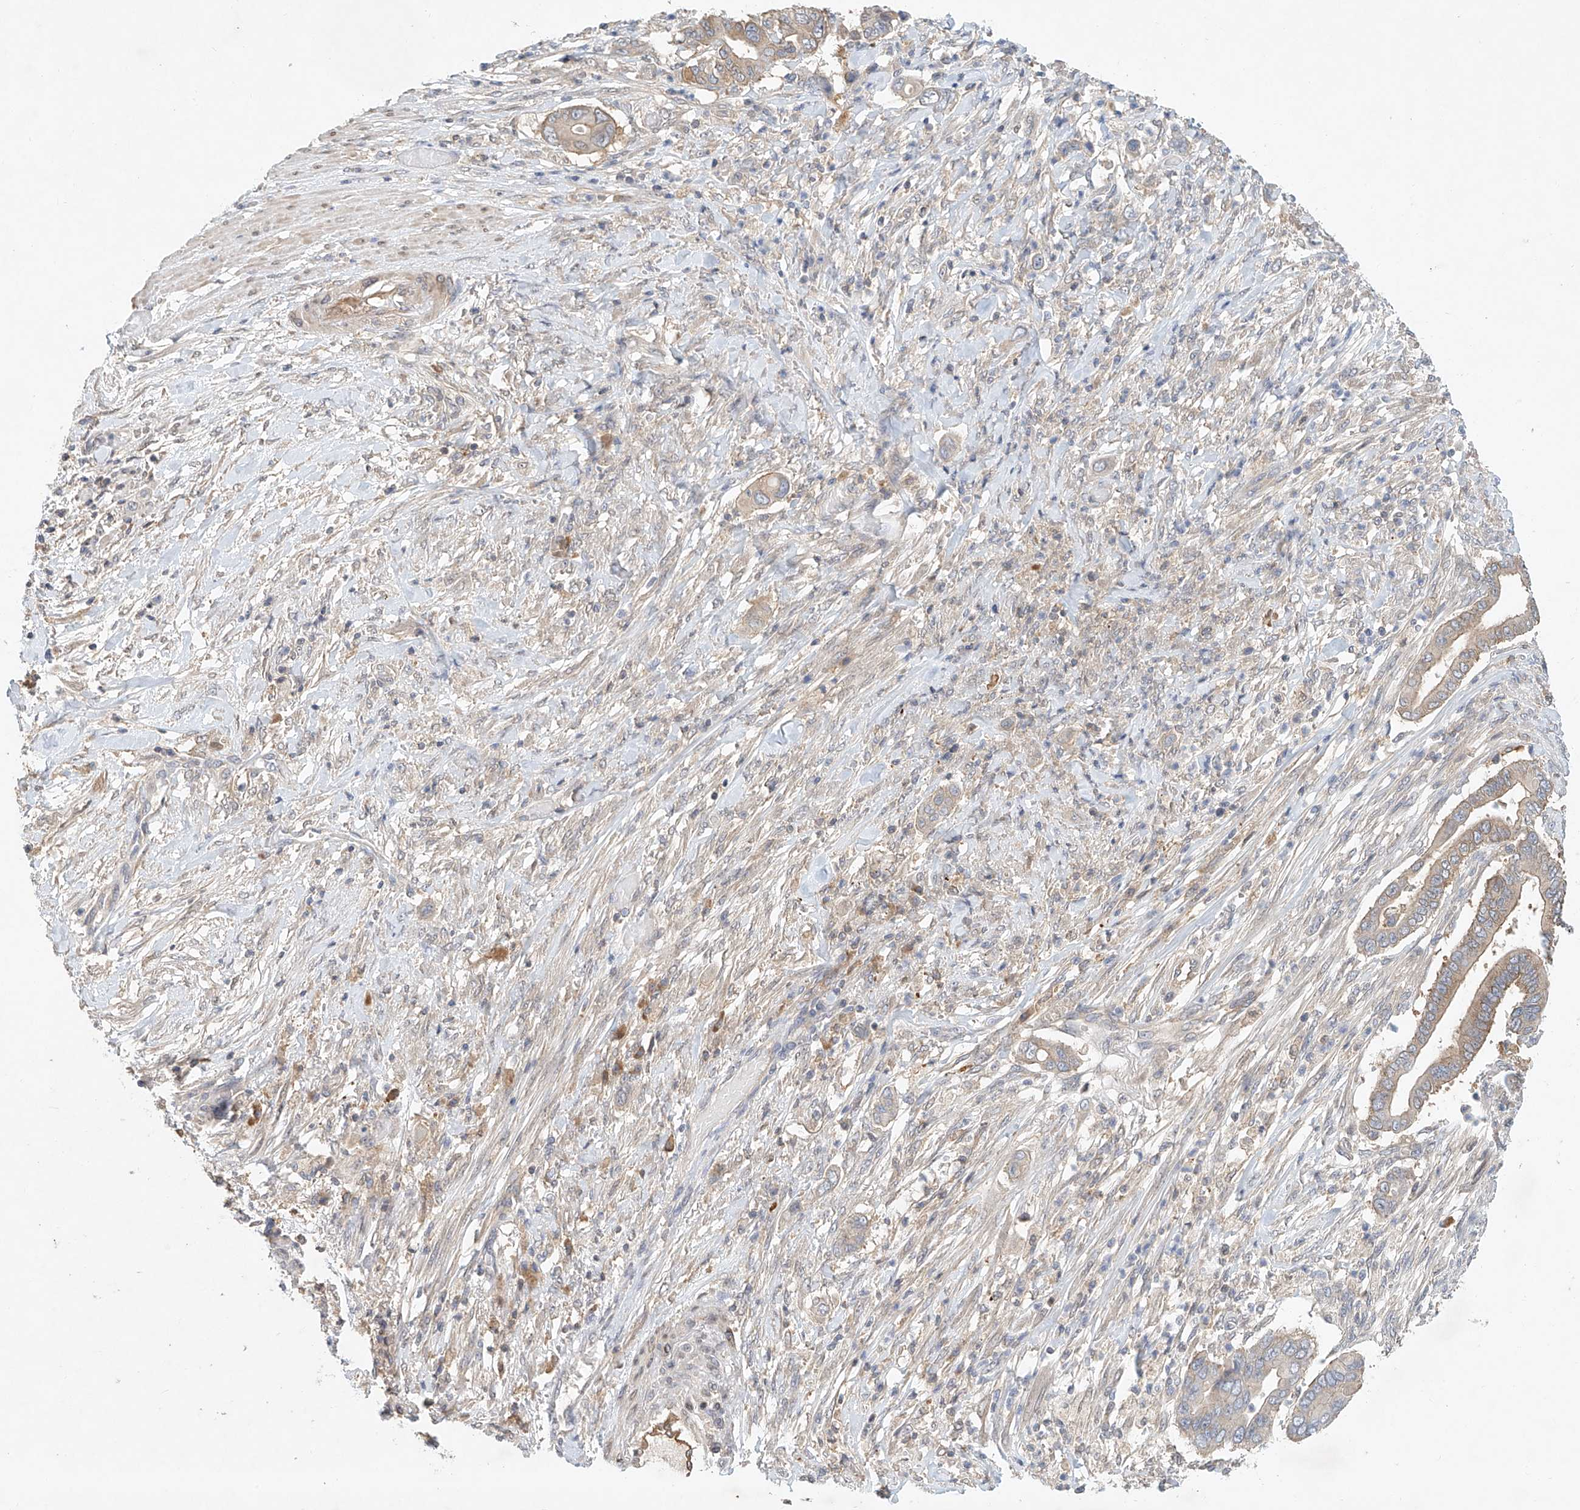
{"staining": {"intensity": "weak", "quantity": "25%-75%", "location": "cytoplasmic/membranous"}, "tissue": "pancreatic cancer", "cell_type": "Tumor cells", "image_type": "cancer", "snomed": [{"axis": "morphology", "description": "Adenocarcinoma, NOS"}, {"axis": "topography", "description": "Pancreas"}], "caption": "Pancreatic adenocarcinoma stained with a protein marker exhibits weak staining in tumor cells.", "gene": "CARMIL1", "patient": {"sex": "male", "age": 68}}